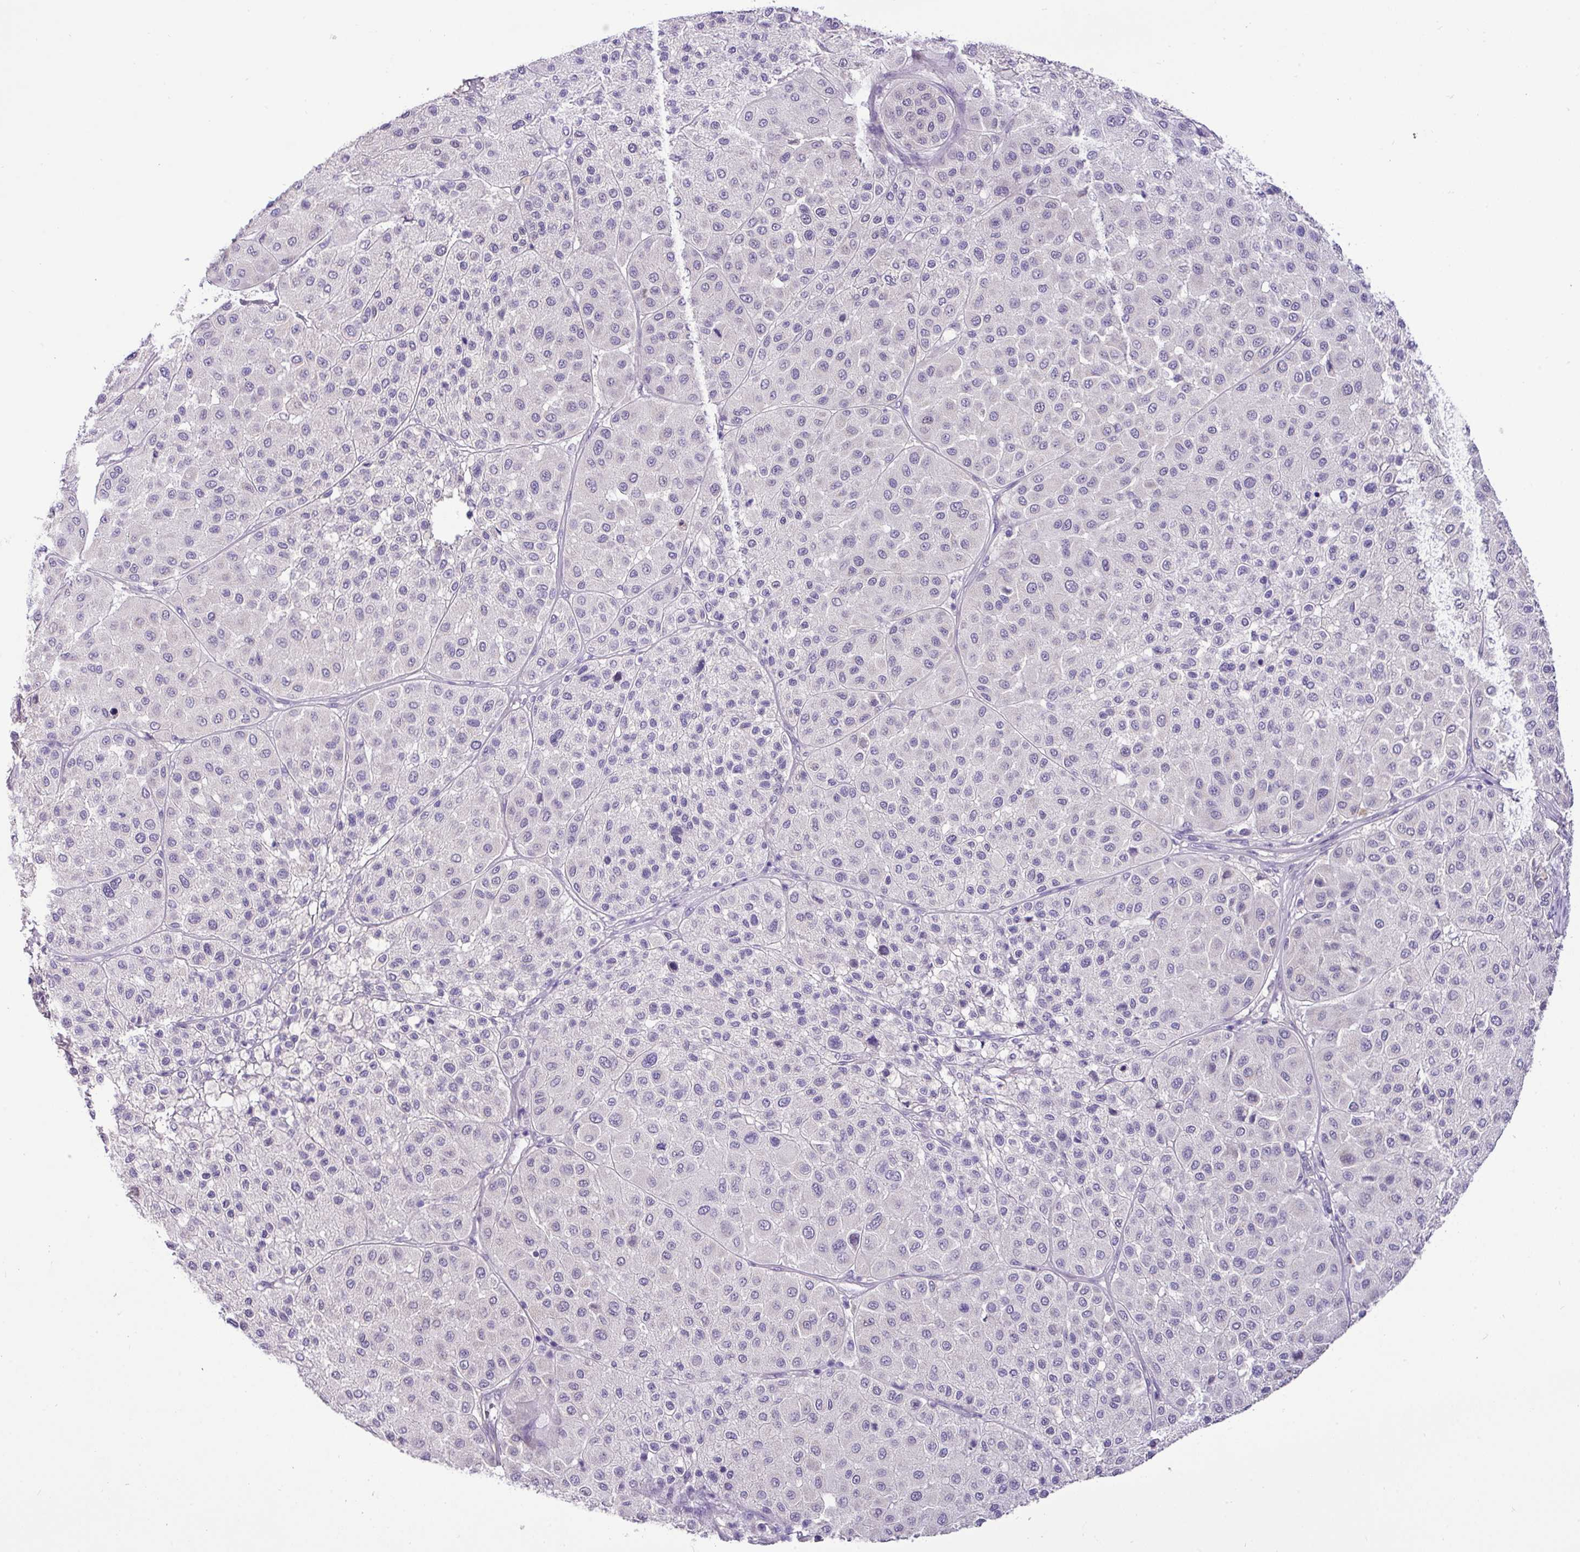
{"staining": {"intensity": "negative", "quantity": "none", "location": "none"}, "tissue": "melanoma", "cell_type": "Tumor cells", "image_type": "cancer", "snomed": [{"axis": "morphology", "description": "Malignant melanoma, Metastatic site"}, {"axis": "topography", "description": "Smooth muscle"}], "caption": "This is an immunohistochemistry photomicrograph of melanoma. There is no expression in tumor cells.", "gene": "PAX8", "patient": {"sex": "male", "age": 41}}